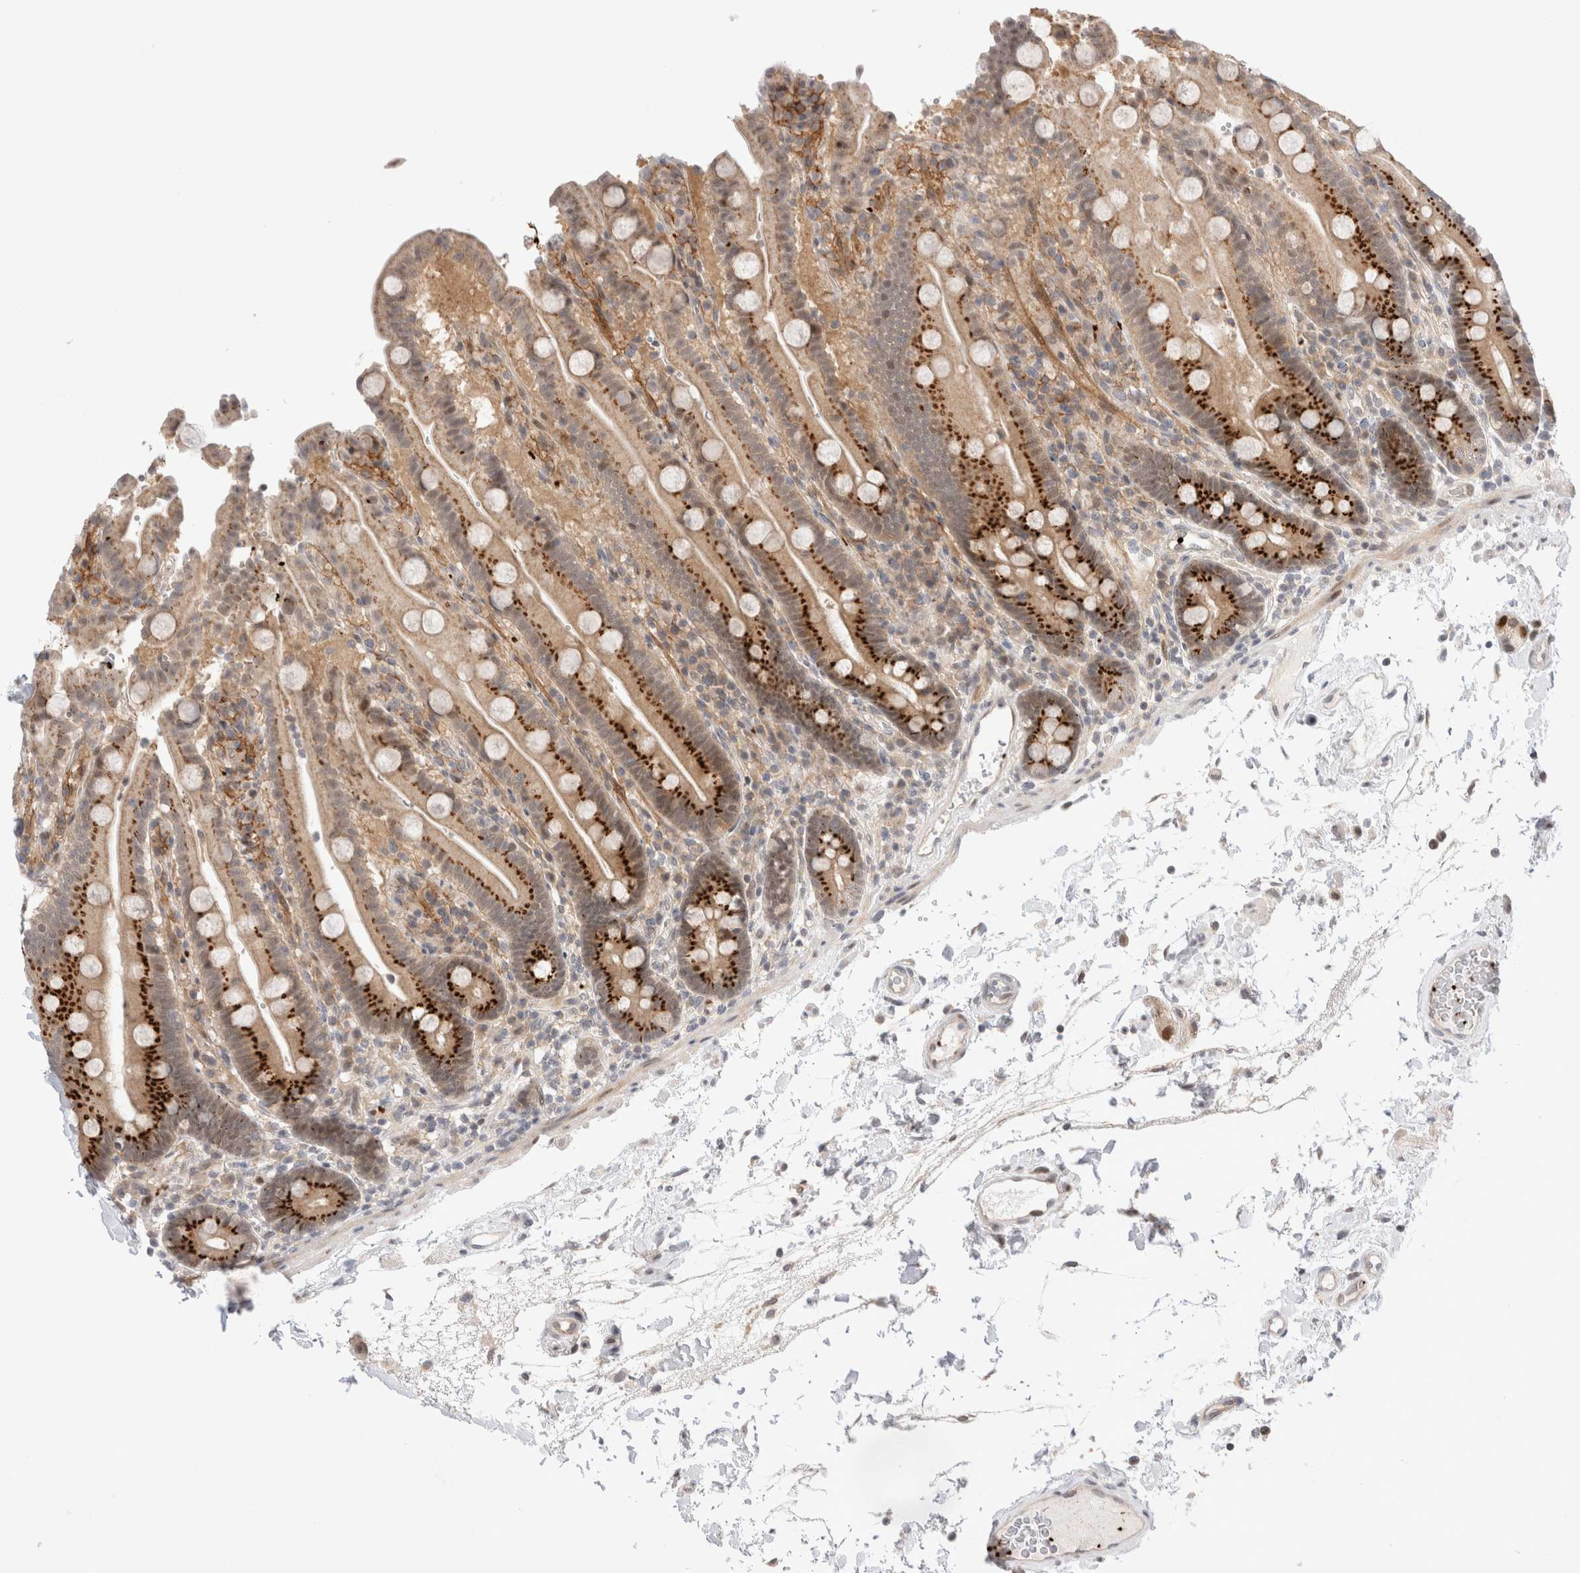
{"staining": {"intensity": "strong", "quantity": "25%-75%", "location": "cytoplasmic/membranous"}, "tissue": "duodenum", "cell_type": "Glandular cells", "image_type": "normal", "snomed": [{"axis": "morphology", "description": "Normal tissue, NOS"}, {"axis": "topography", "description": "Small intestine, NOS"}], "caption": "The micrograph reveals staining of benign duodenum, revealing strong cytoplasmic/membranous protein positivity (brown color) within glandular cells. (IHC, brightfield microscopy, high magnification).", "gene": "VPS28", "patient": {"sex": "female", "age": 71}}